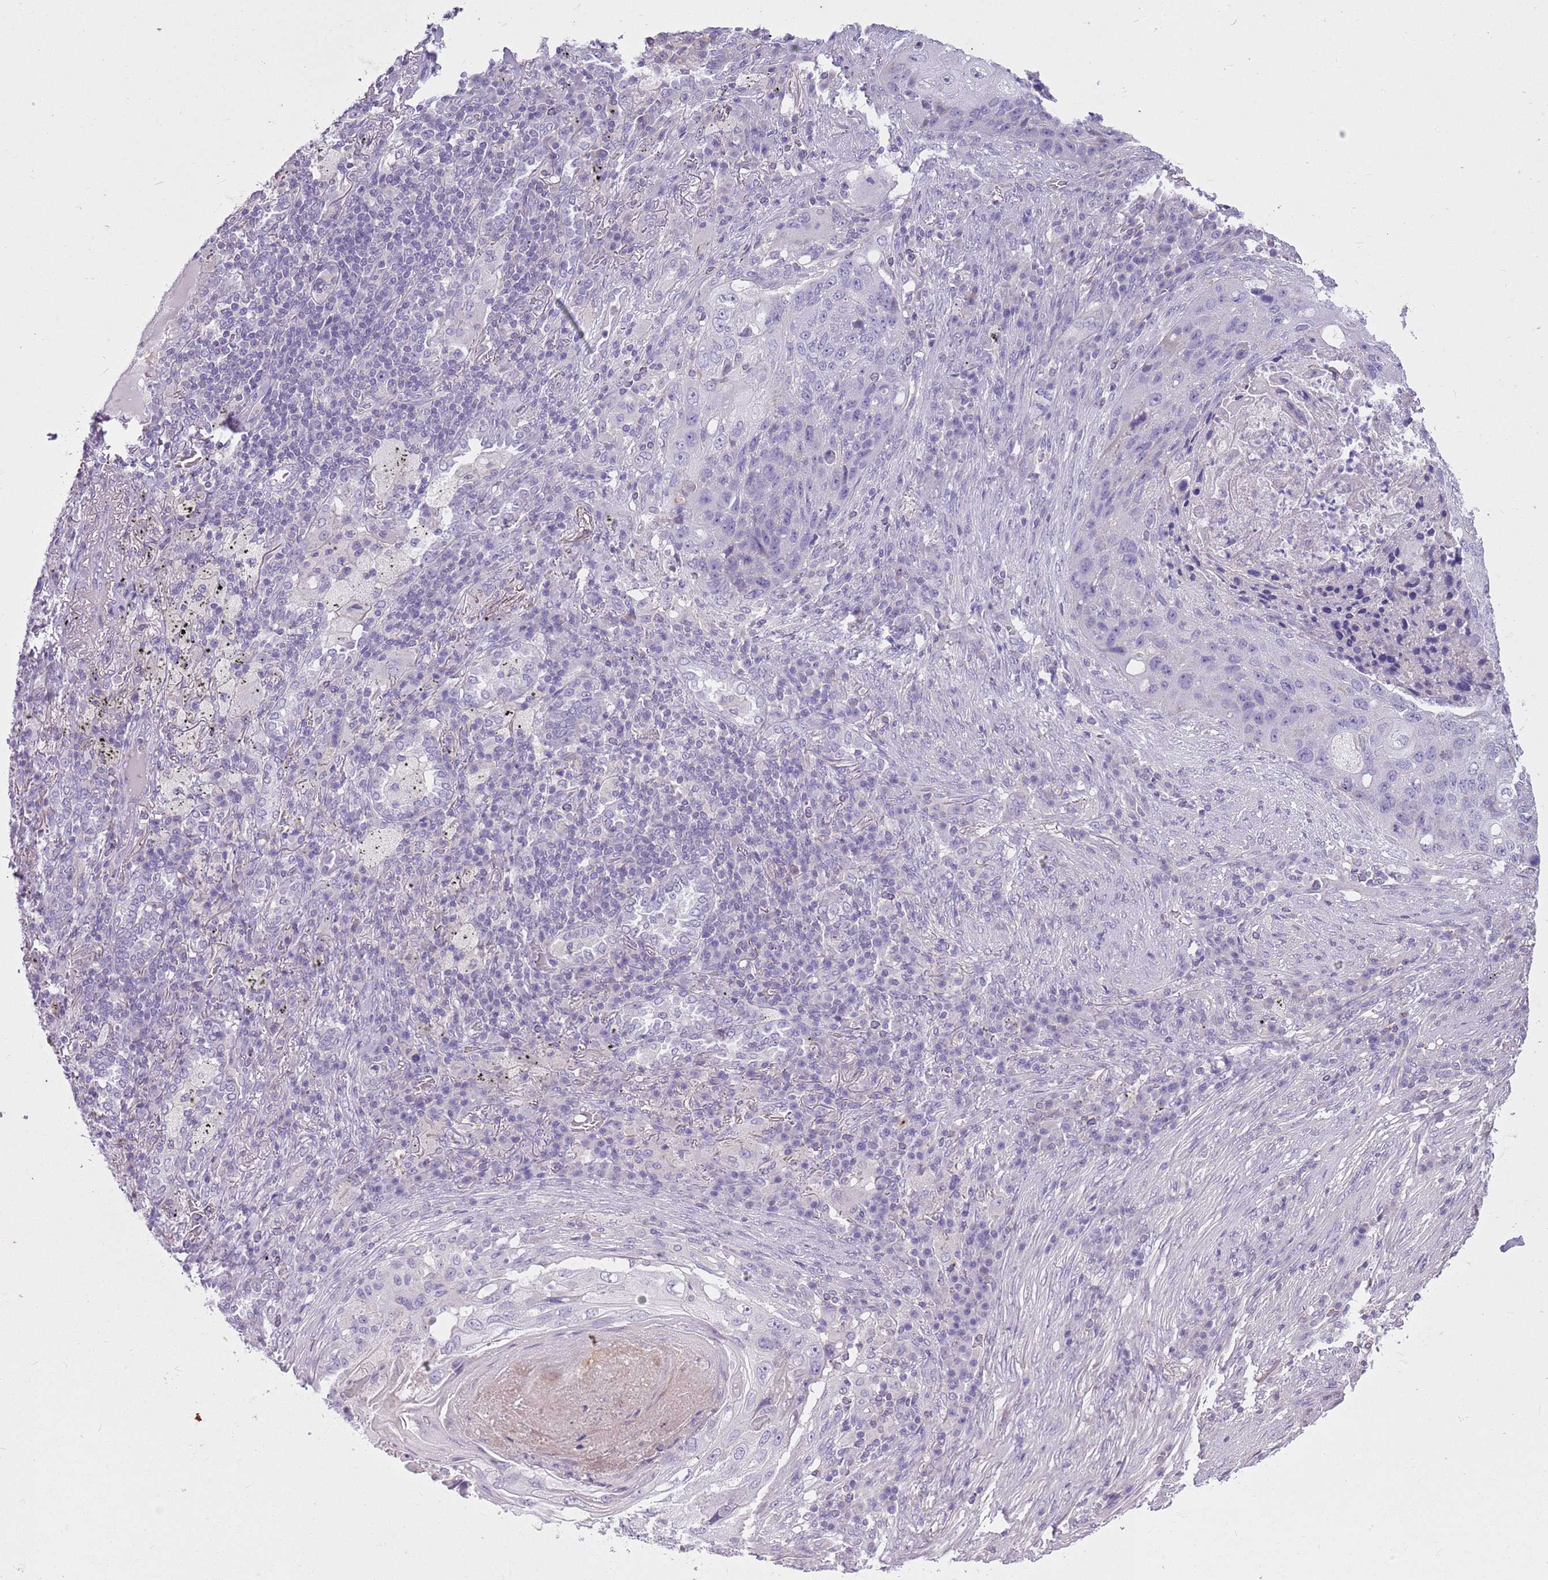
{"staining": {"intensity": "negative", "quantity": "none", "location": "none"}, "tissue": "lung cancer", "cell_type": "Tumor cells", "image_type": "cancer", "snomed": [{"axis": "morphology", "description": "Squamous cell carcinoma, NOS"}, {"axis": "topography", "description": "Lung"}], "caption": "IHC histopathology image of neoplastic tissue: human squamous cell carcinoma (lung) stained with DAB (3,3'-diaminobenzidine) demonstrates no significant protein positivity in tumor cells.", "gene": "CNPPD1", "patient": {"sex": "female", "age": 63}}